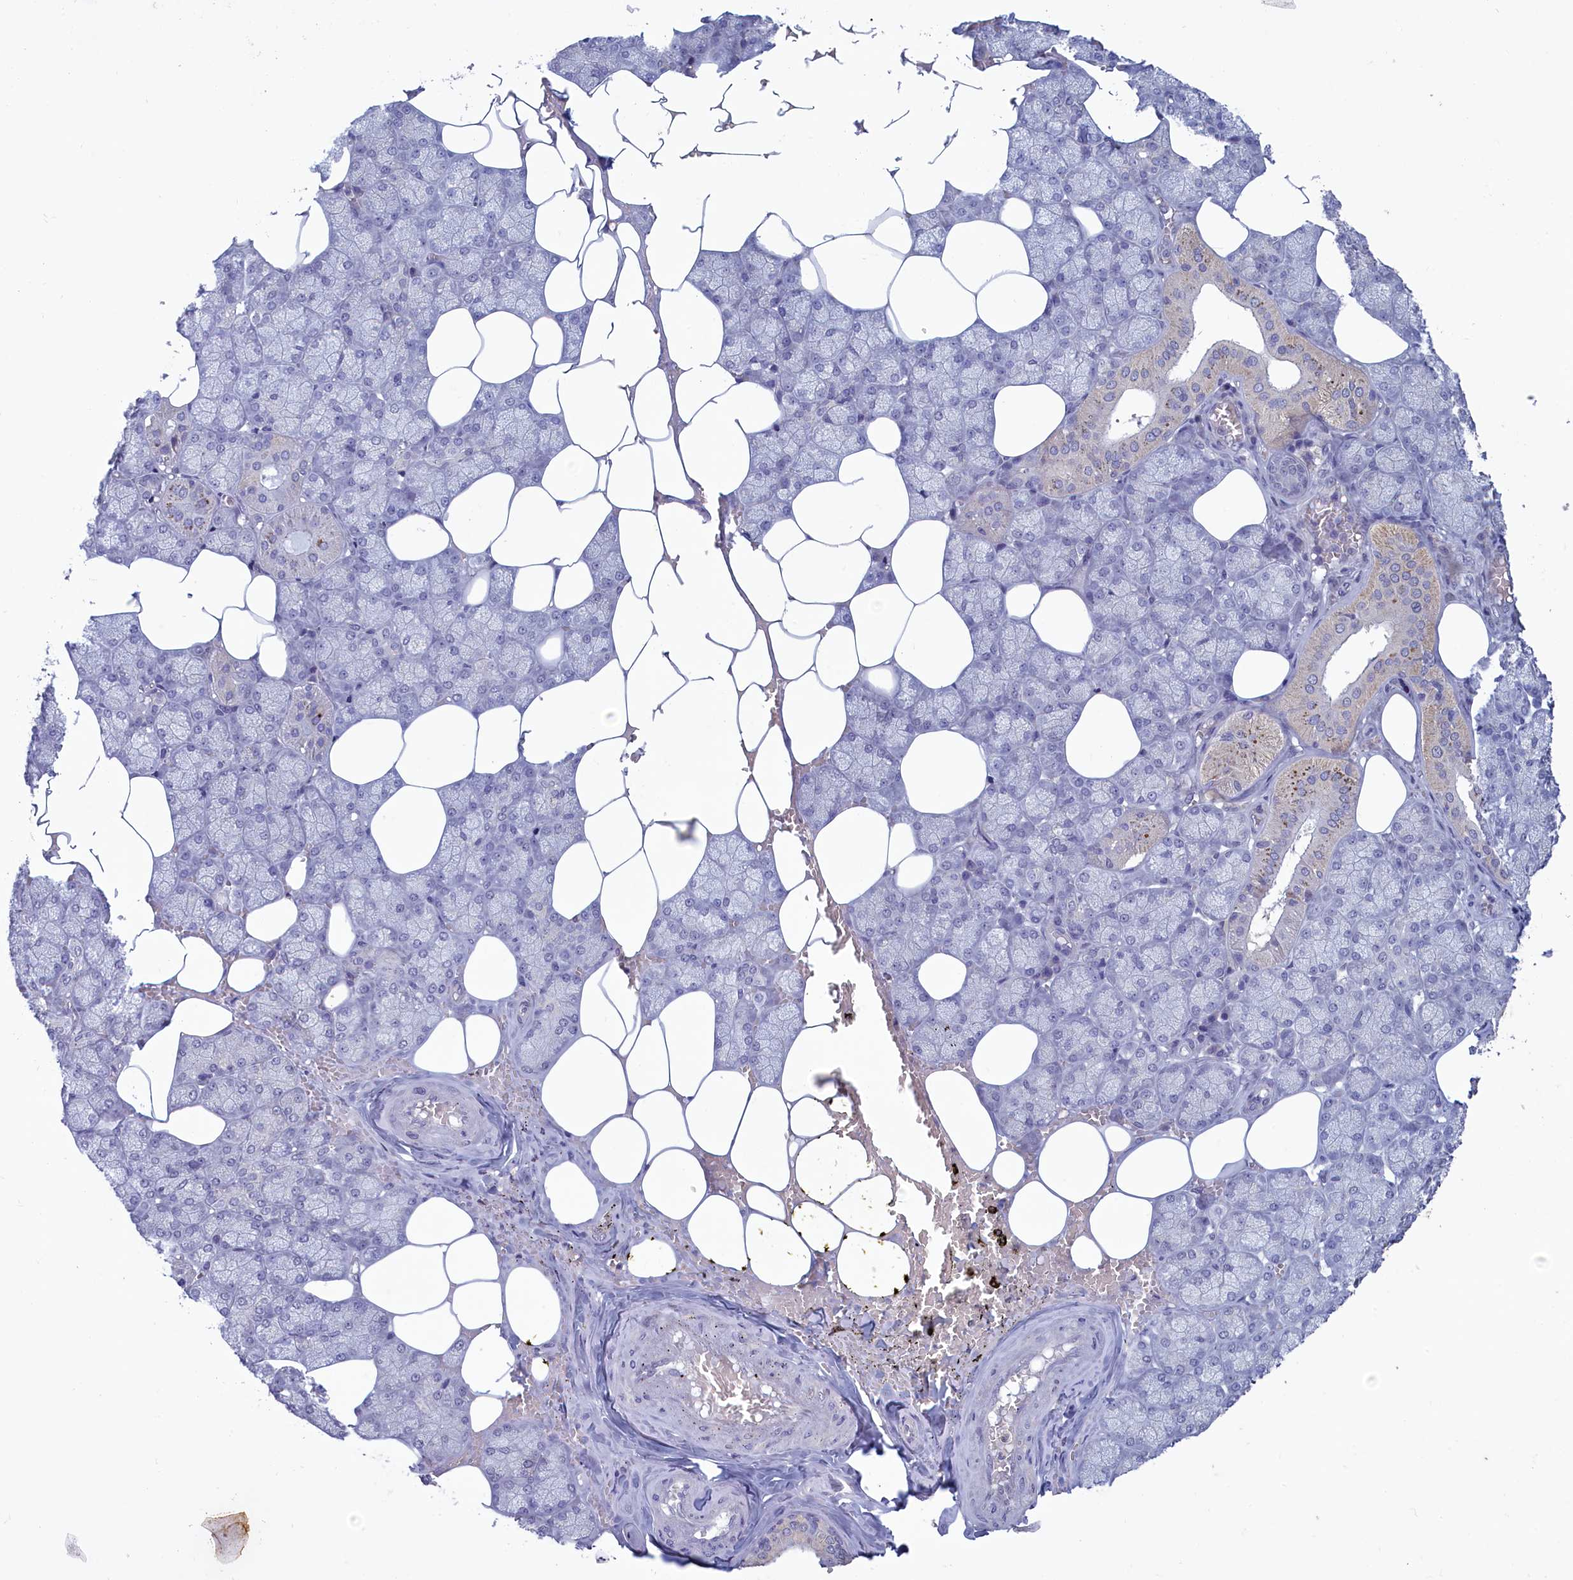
{"staining": {"intensity": "moderate", "quantity": "<25%", "location": "cytoplasmic/membranous"}, "tissue": "salivary gland", "cell_type": "Glandular cells", "image_type": "normal", "snomed": [{"axis": "morphology", "description": "Normal tissue, NOS"}, {"axis": "topography", "description": "Salivary gland"}], "caption": "A low amount of moderate cytoplasmic/membranous staining is appreciated in about <25% of glandular cells in benign salivary gland.", "gene": "ATF7IP2", "patient": {"sex": "male", "age": 62}}